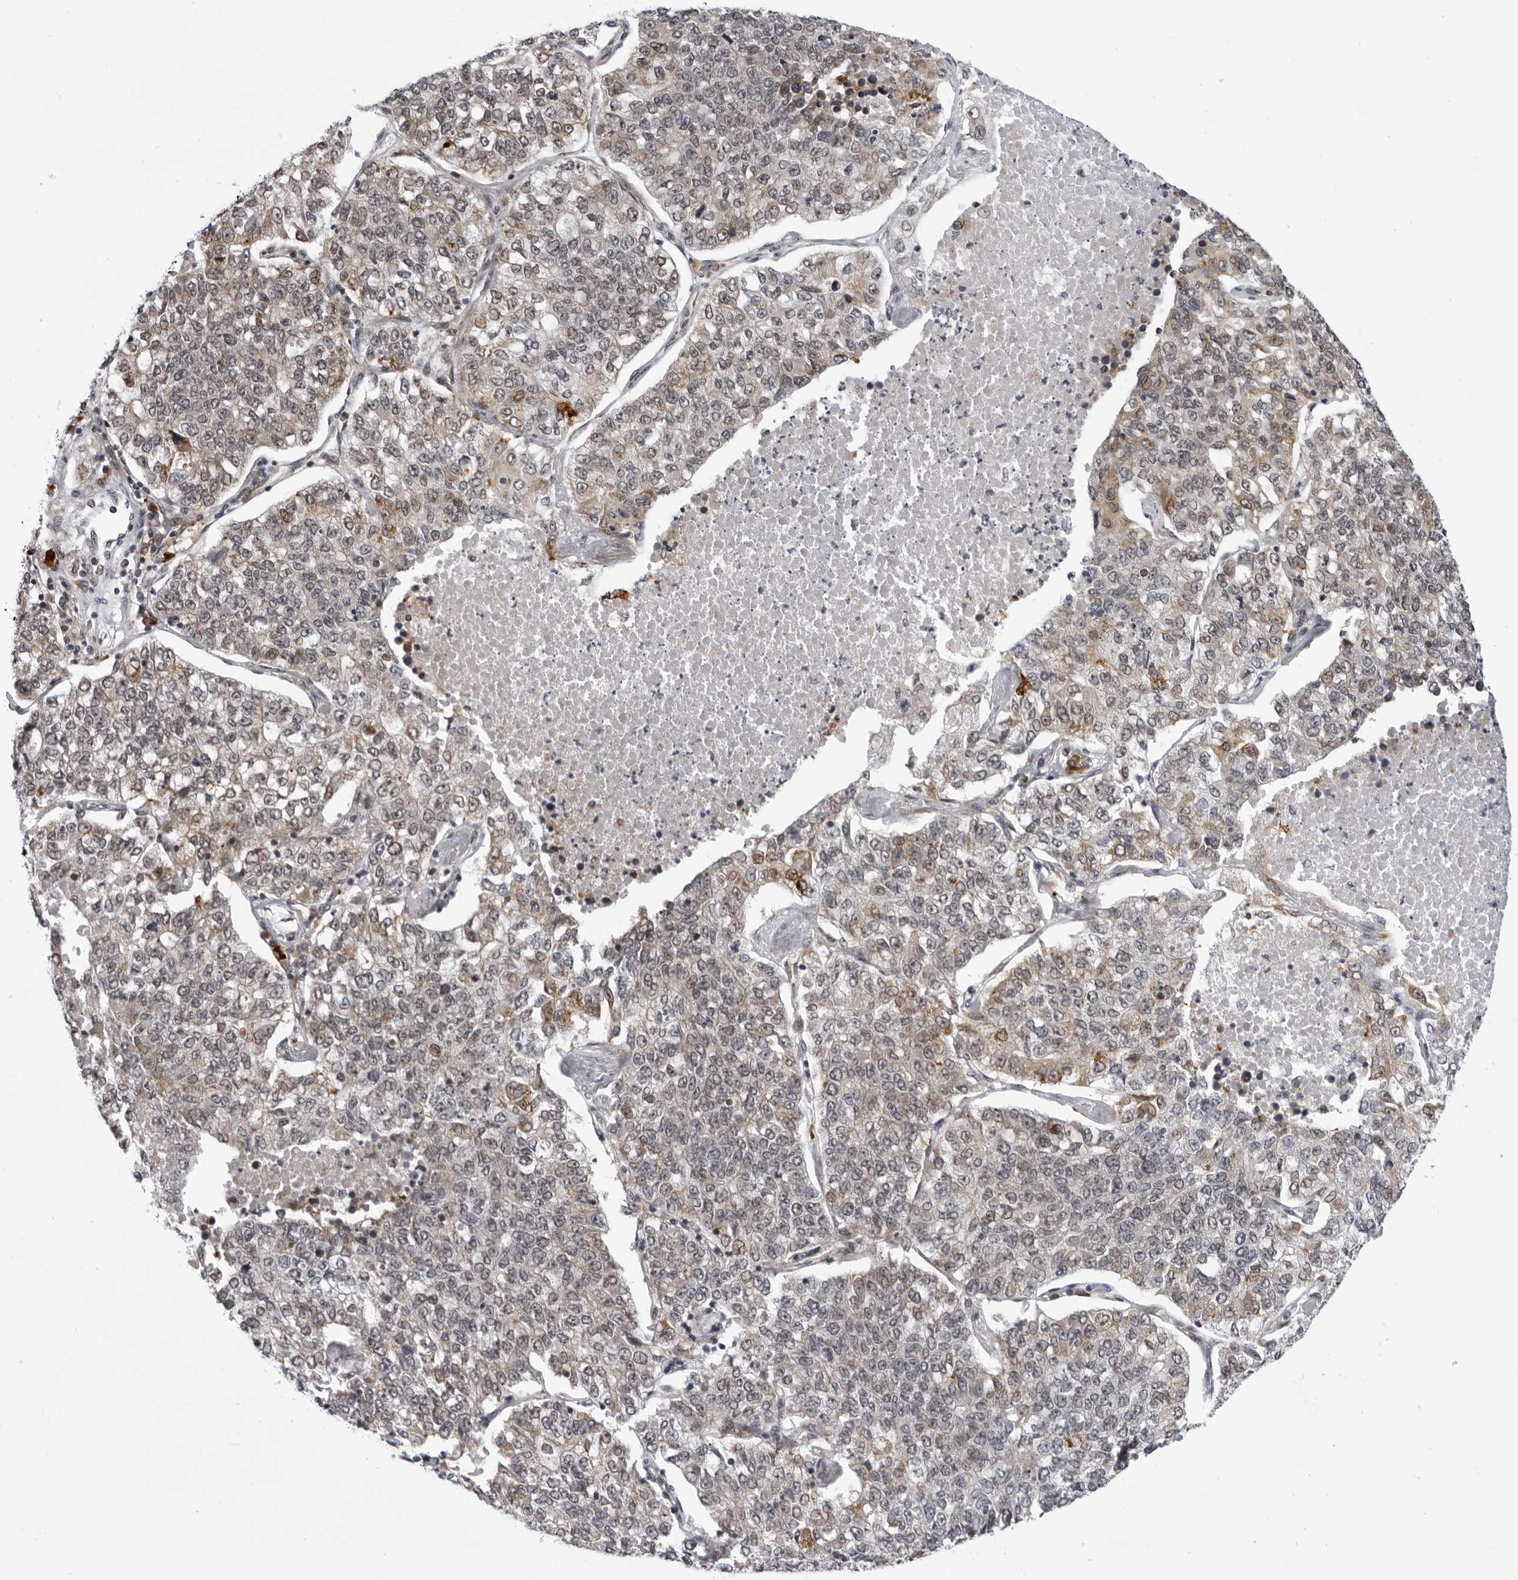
{"staining": {"intensity": "moderate", "quantity": "<25%", "location": "cytoplasmic/membranous"}, "tissue": "lung cancer", "cell_type": "Tumor cells", "image_type": "cancer", "snomed": [{"axis": "morphology", "description": "Adenocarcinoma, NOS"}, {"axis": "topography", "description": "Lung"}], "caption": "Immunohistochemistry staining of lung cancer (adenocarcinoma), which displays low levels of moderate cytoplasmic/membranous staining in approximately <25% of tumor cells indicating moderate cytoplasmic/membranous protein positivity. The staining was performed using DAB (3,3'-diaminobenzidine) (brown) for protein detection and nuclei were counterstained in hematoxylin (blue).", "gene": "GCSAML", "patient": {"sex": "male", "age": 49}}